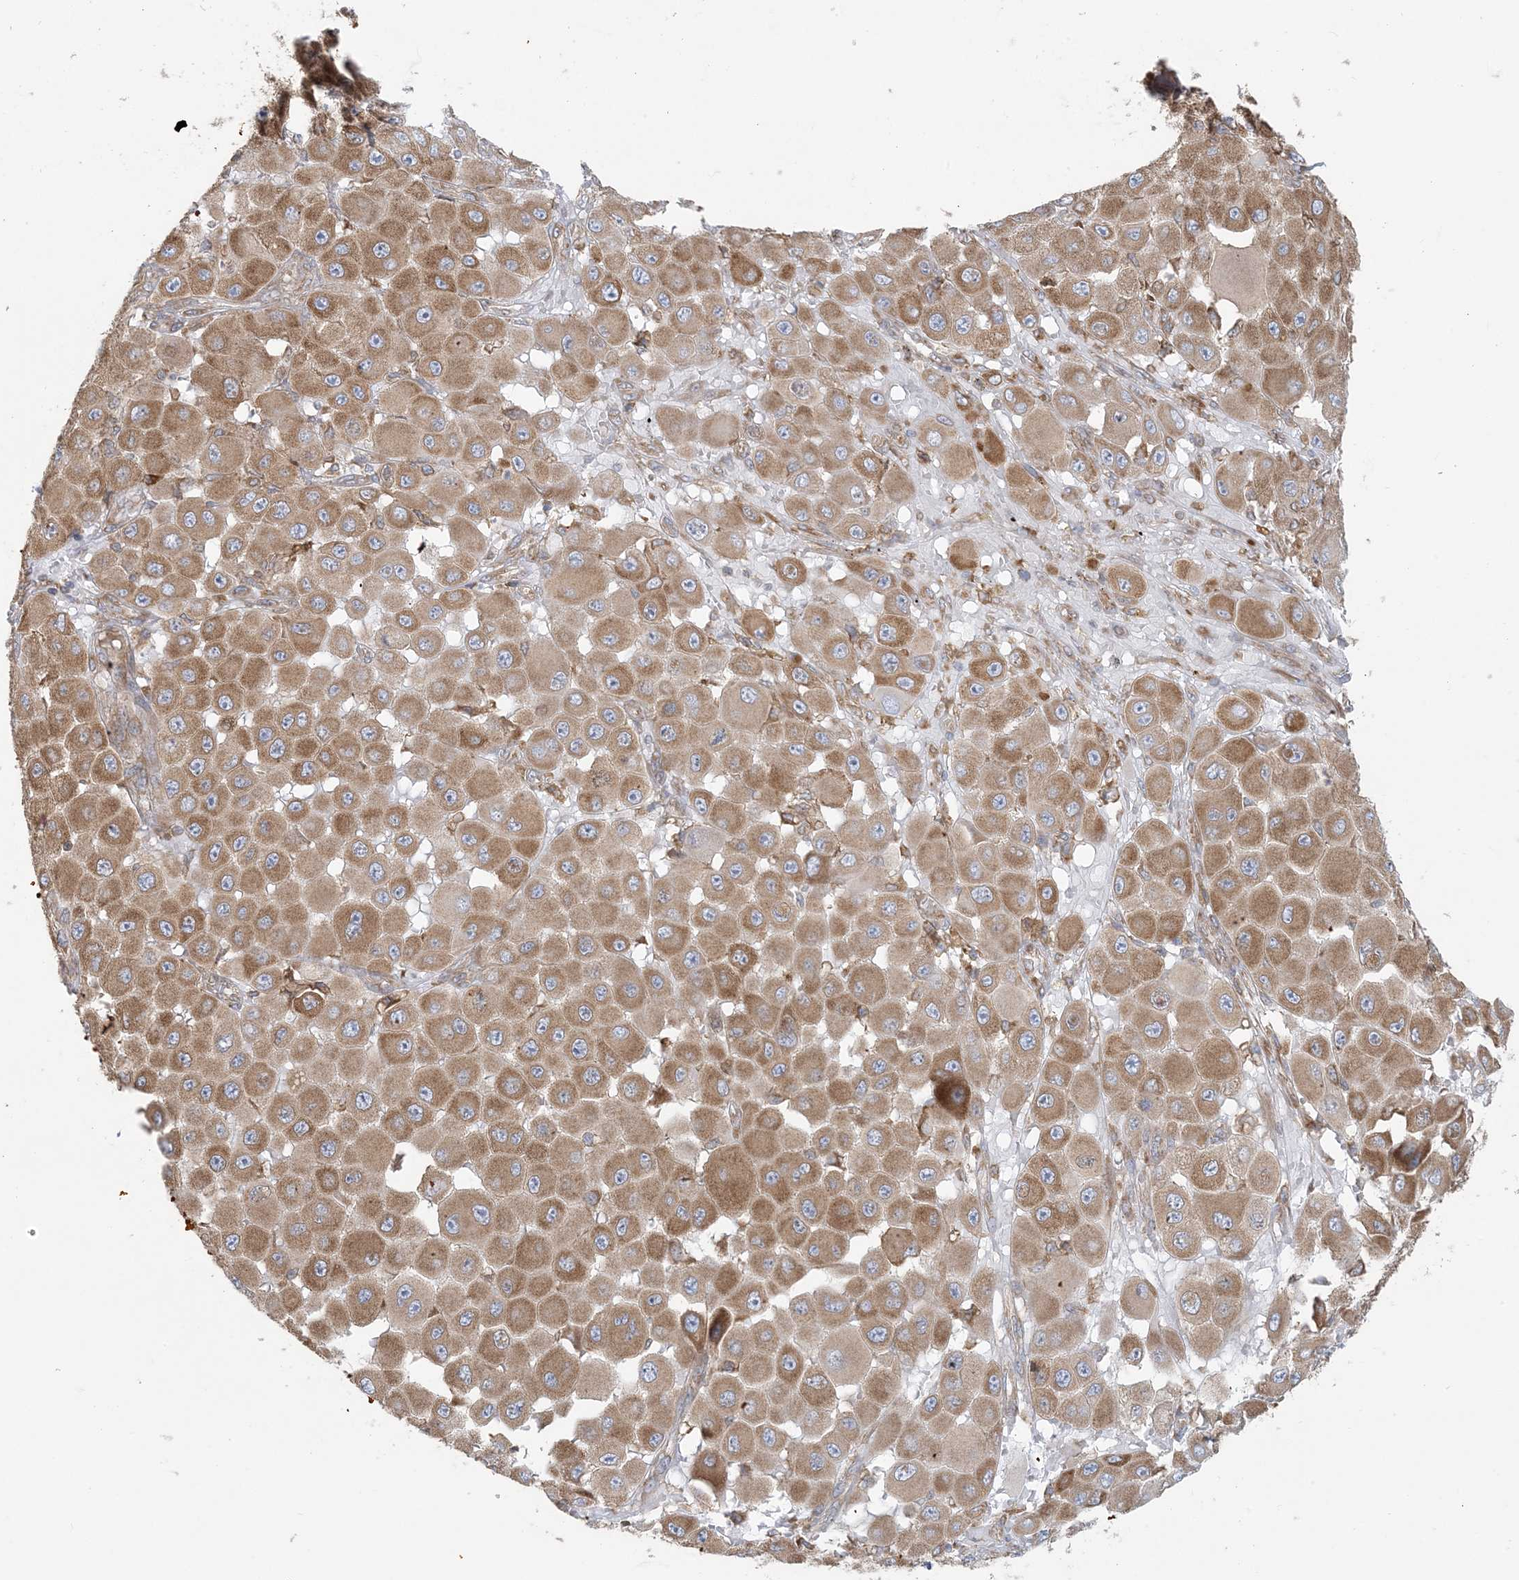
{"staining": {"intensity": "moderate", "quantity": ">75%", "location": "cytoplasmic/membranous"}, "tissue": "melanoma", "cell_type": "Tumor cells", "image_type": "cancer", "snomed": [{"axis": "morphology", "description": "Malignant melanoma, NOS"}, {"axis": "topography", "description": "Skin"}], "caption": "Immunohistochemistry photomicrograph of neoplastic tissue: malignant melanoma stained using immunohistochemistry (IHC) exhibits medium levels of moderate protein expression localized specifically in the cytoplasmic/membranous of tumor cells, appearing as a cytoplasmic/membranous brown color.", "gene": "UBXN4", "patient": {"sex": "female", "age": 81}}